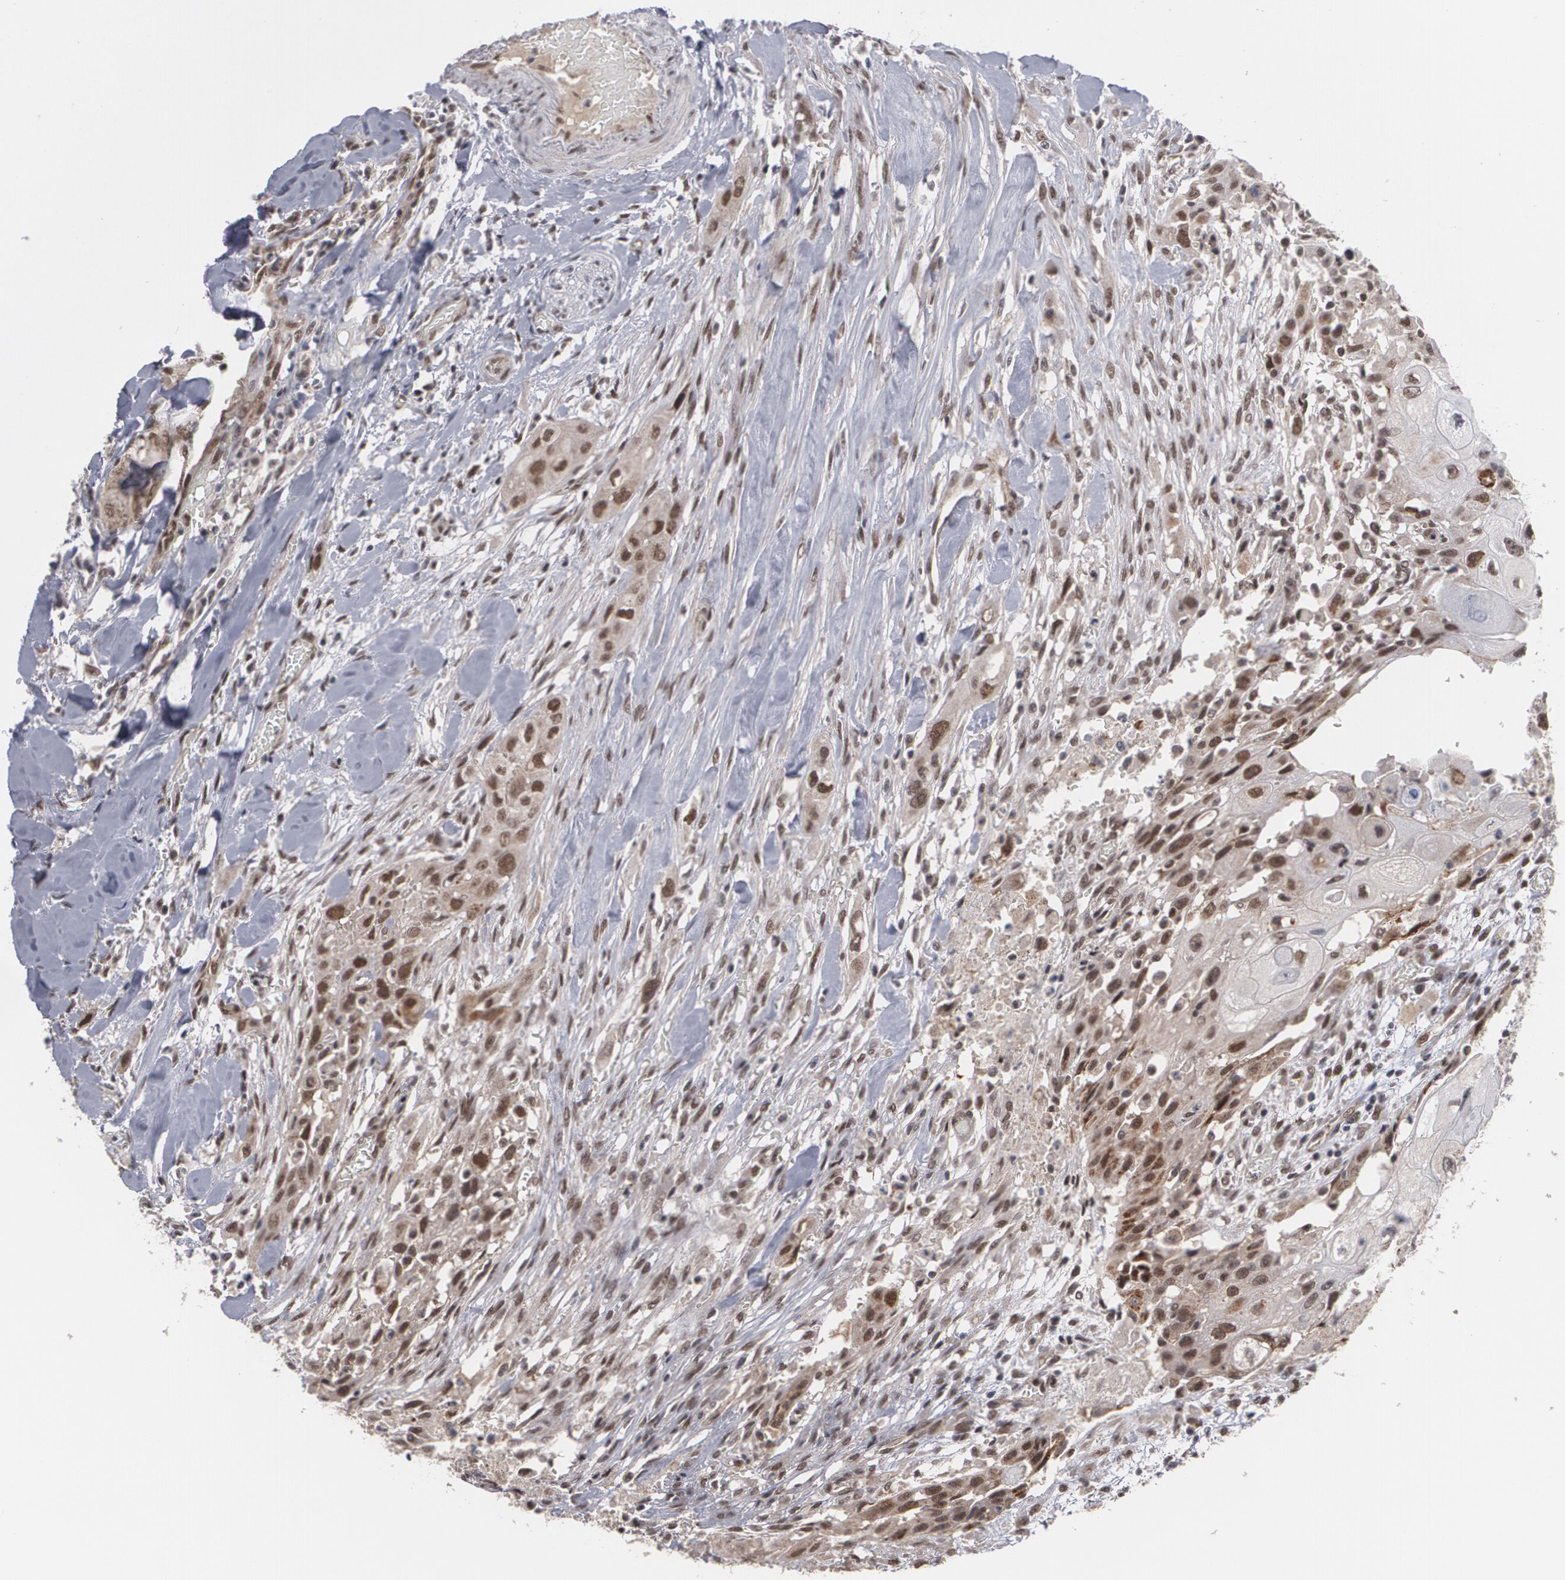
{"staining": {"intensity": "strong", "quantity": ">75%", "location": "nuclear"}, "tissue": "head and neck cancer", "cell_type": "Tumor cells", "image_type": "cancer", "snomed": [{"axis": "morphology", "description": "Neoplasm, malignant, NOS"}, {"axis": "topography", "description": "Salivary gland"}, {"axis": "topography", "description": "Head-Neck"}], "caption": "Tumor cells reveal high levels of strong nuclear staining in about >75% of cells in human neoplasm (malignant) (head and neck). (brown staining indicates protein expression, while blue staining denotes nuclei).", "gene": "INTS6", "patient": {"sex": "male", "age": 43}}